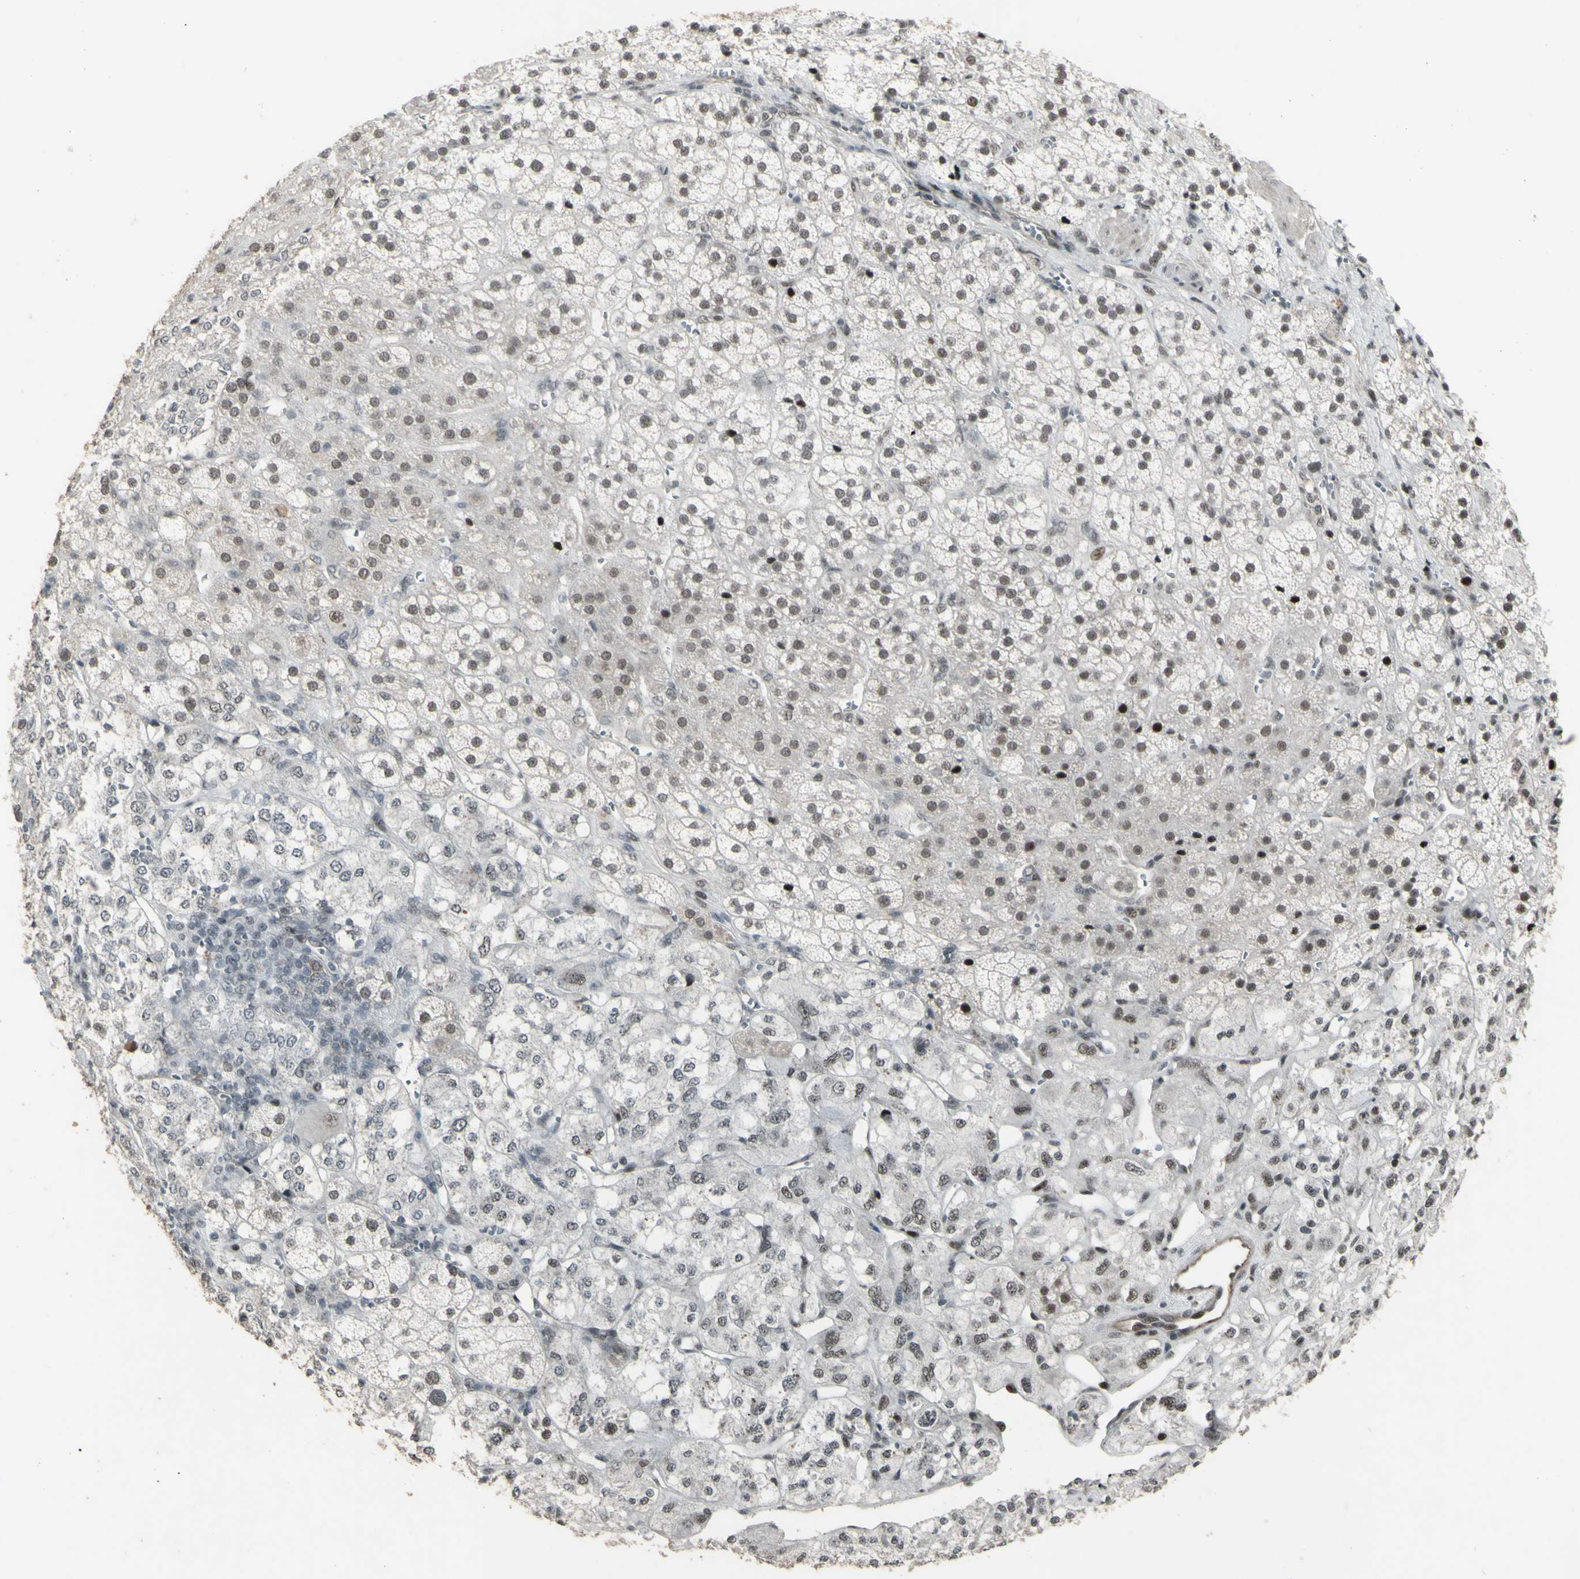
{"staining": {"intensity": "strong", "quantity": "25%-75%", "location": "nuclear"}, "tissue": "adrenal gland", "cell_type": "Glandular cells", "image_type": "normal", "snomed": [{"axis": "morphology", "description": "Normal tissue, NOS"}, {"axis": "topography", "description": "Adrenal gland"}], "caption": "Normal adrenal gland was stained to show a protein in brown. There is high levels of strong nuclear positivity in approximately 25%-75% of glandular cells.", "gene": "SUPT6H", "patient": {"sex": "male", "age": 56}}